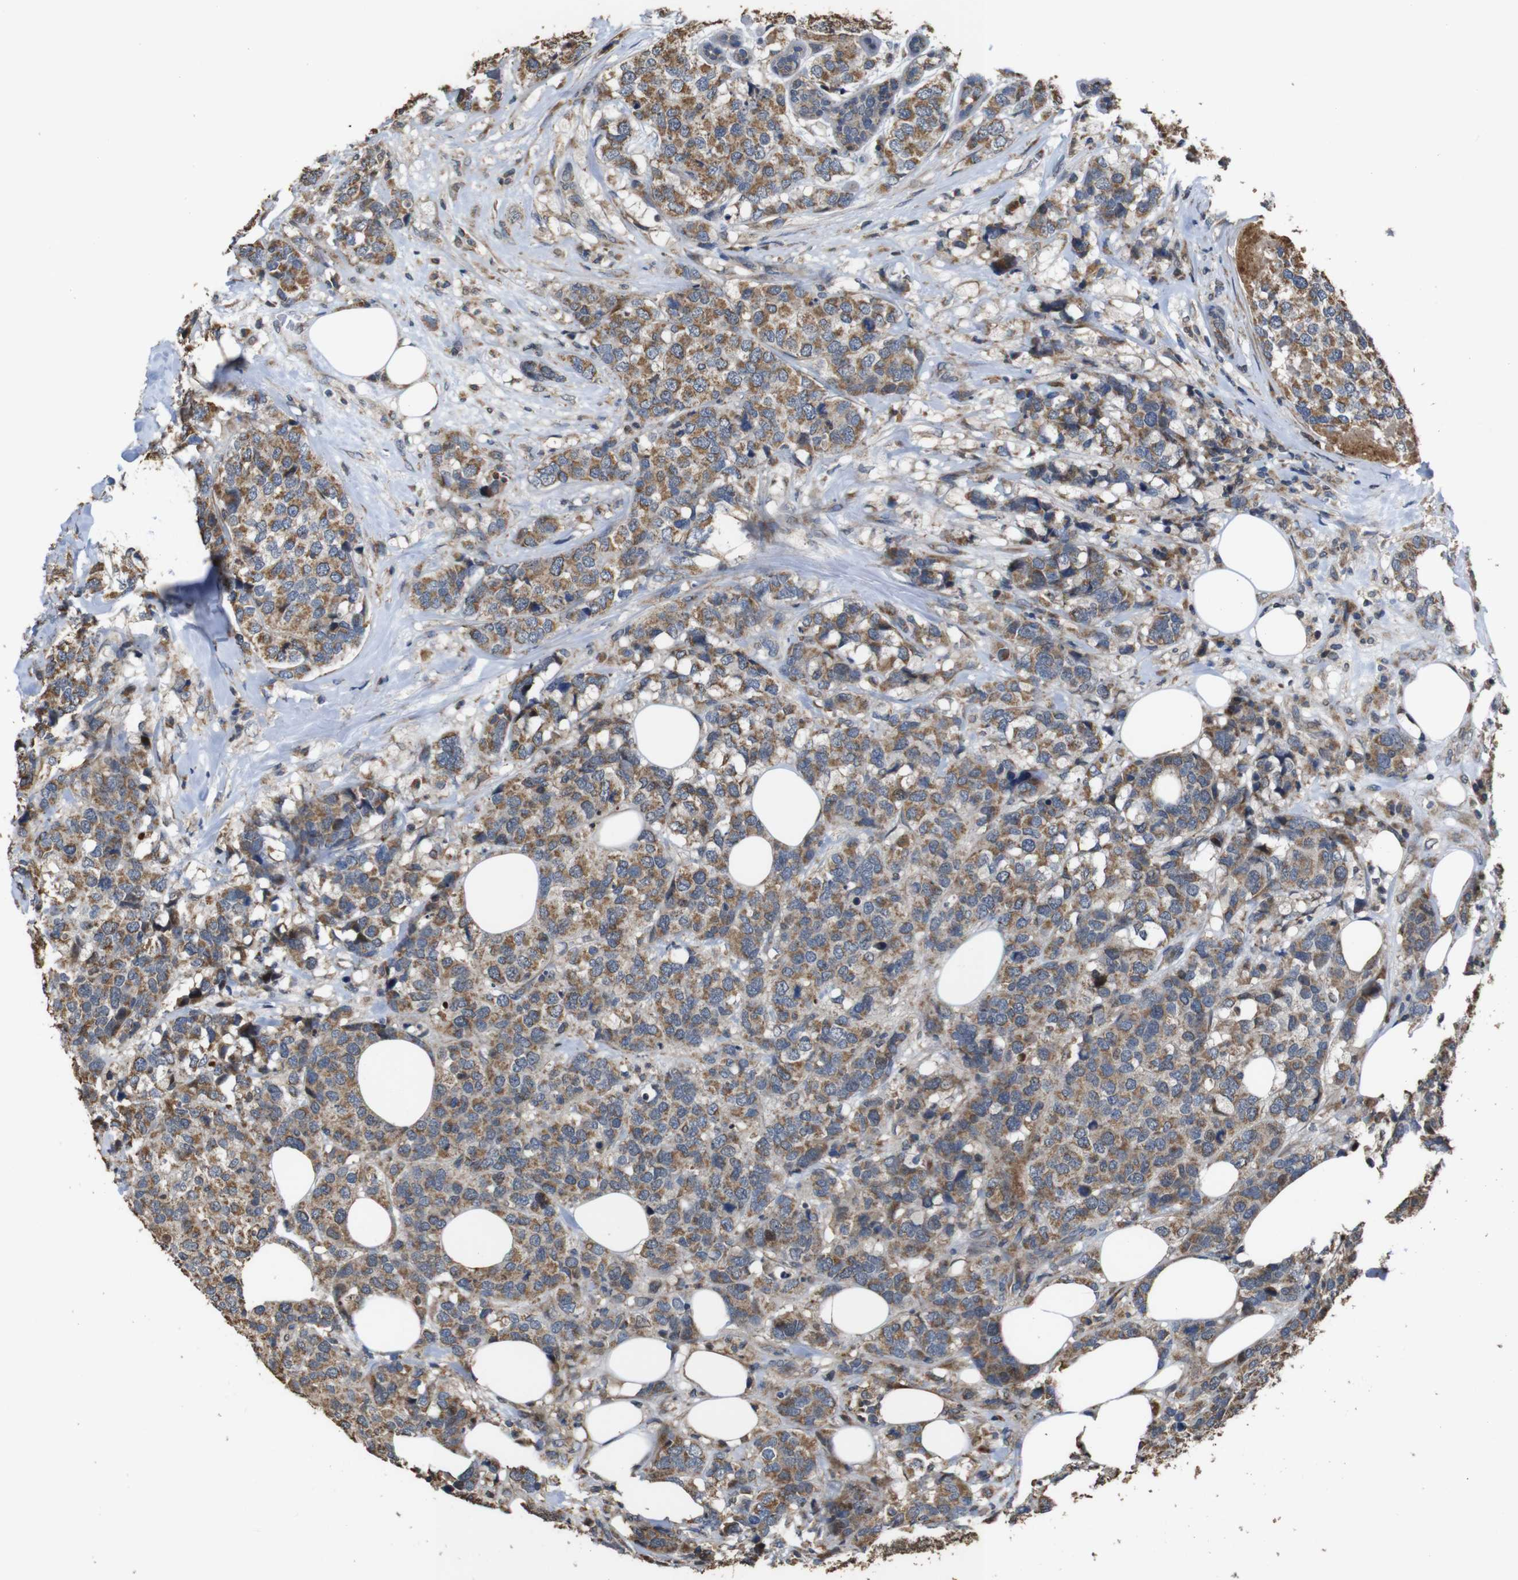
{"staining": {"intensity": "moderate", "quantity": ">75%", "location": "cytoplasmic/membranous"}, "tissue": "breast cancer", "cell_type": "Tumor cells", "image_type": "cancer", "snomed": [{"axis": "morphology", "description": "Lobular carcinoma"}, {"axis": "topography", "description": "Breast"}], "caption": "Immunohistochemical staining of human lobular carcinoma (breast) reveals medium levels of moderate cytoplasmic/membranous staining in about >75% of tumor cells.", "gene": "SNN", "patient": {"sex": "female", "age": 59}}